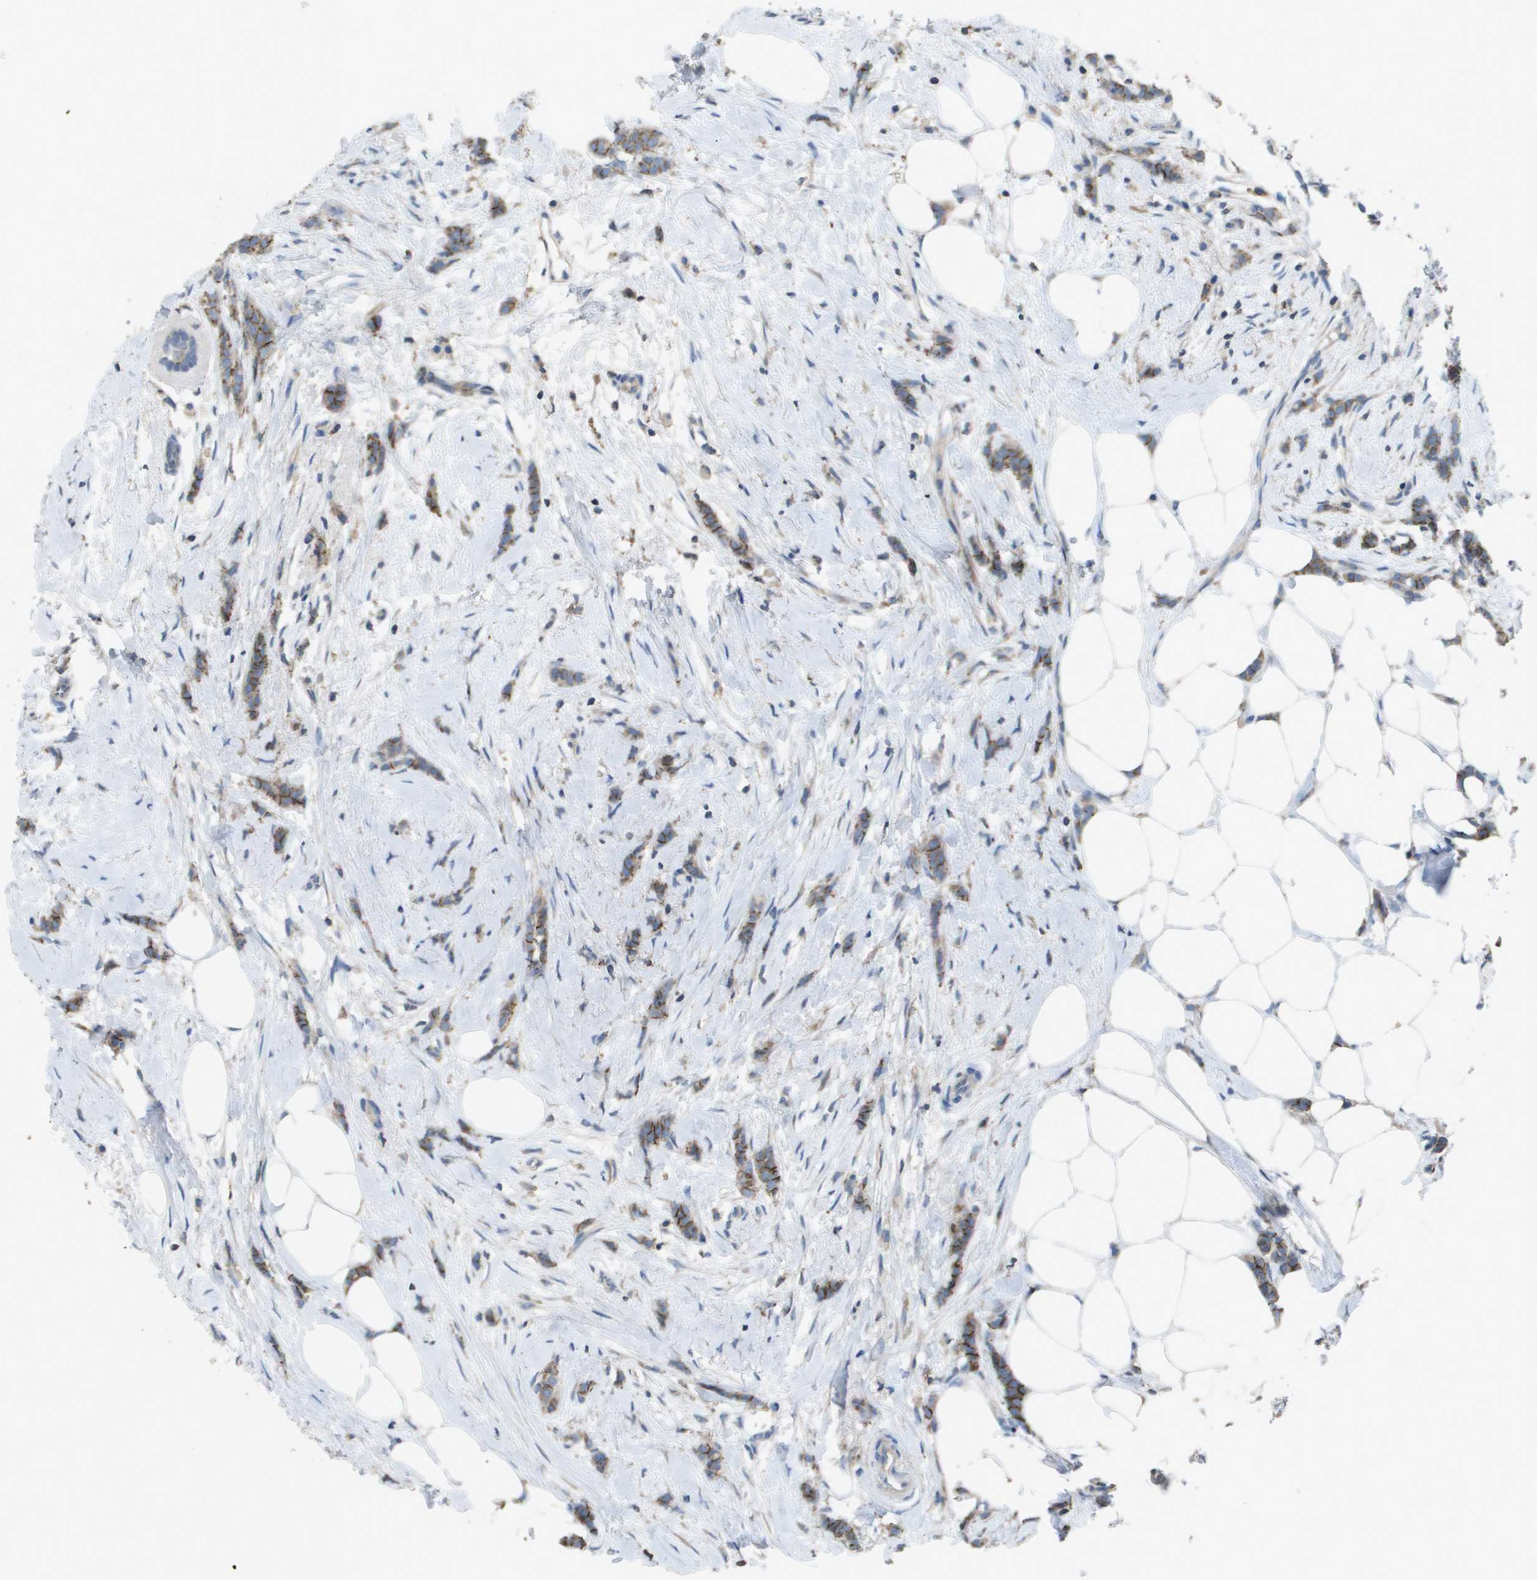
{"staining": {"intensity": "moderate", "quantity": ">75%", "location": "cytoplasmic/membranous"}, "tissue": "breast cancer", "cell_type": "Tumor cells", "image_type": "cancer", "snomed": [{"axis": "morphology", "description": "Lobular carcinoma, in situ"}, {"axis": "morphology", "description": "Lobular carcinoma"}, {"axis": "topography", "description": "Breast"}], "caption": "A medium amount of moderate cytoplasmic/membranous staining is appreciated in about >75% of tumor cells in lobular carcinoma in situ (breast) tissue. The staining was performed using DAB, with brown indicating positive protein expression. Nuclei are stained blue with hematoxylin.", "gene": "CLCA4", "patient": {"sex": "female", "age": 41}}